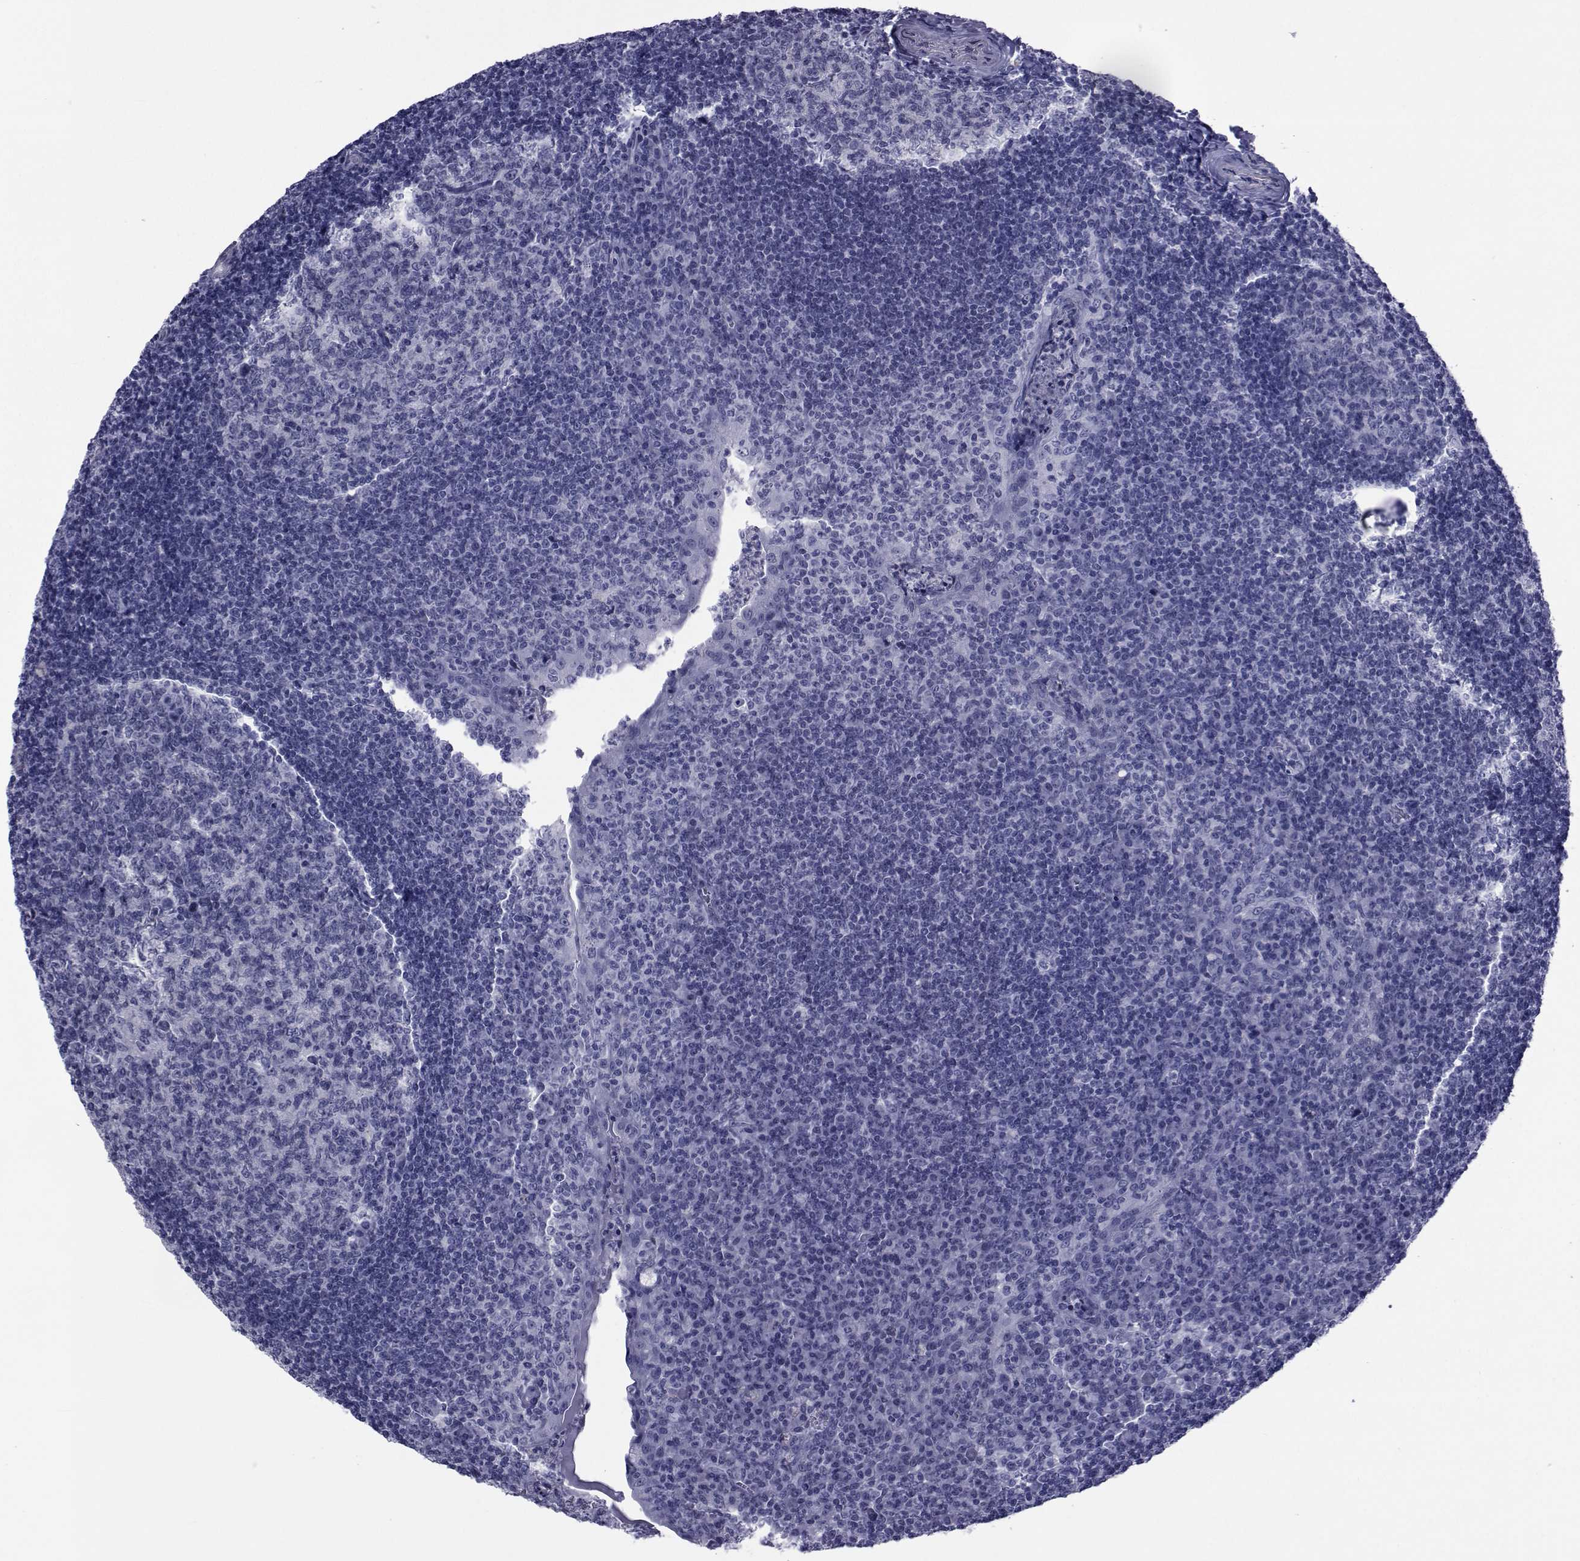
{"staining": {"intensity": "negative", "quantity": "none", "location": "none"}, "tissue": "tonsil", "cell_type": "Germinal center cells", "image_type": "normal", "snomed": [{"axis": "morphology", "description": "Normal tissue, NOS"}, {"axis": "topography", "description": "Tonsil"}], "caption": "This is an immunohistochemistry photomicrograph of benign tonsil. There is no staining in germinal center cells.", "gene": "GKAP1", "patient": {"sex": "female", "age": 12}}